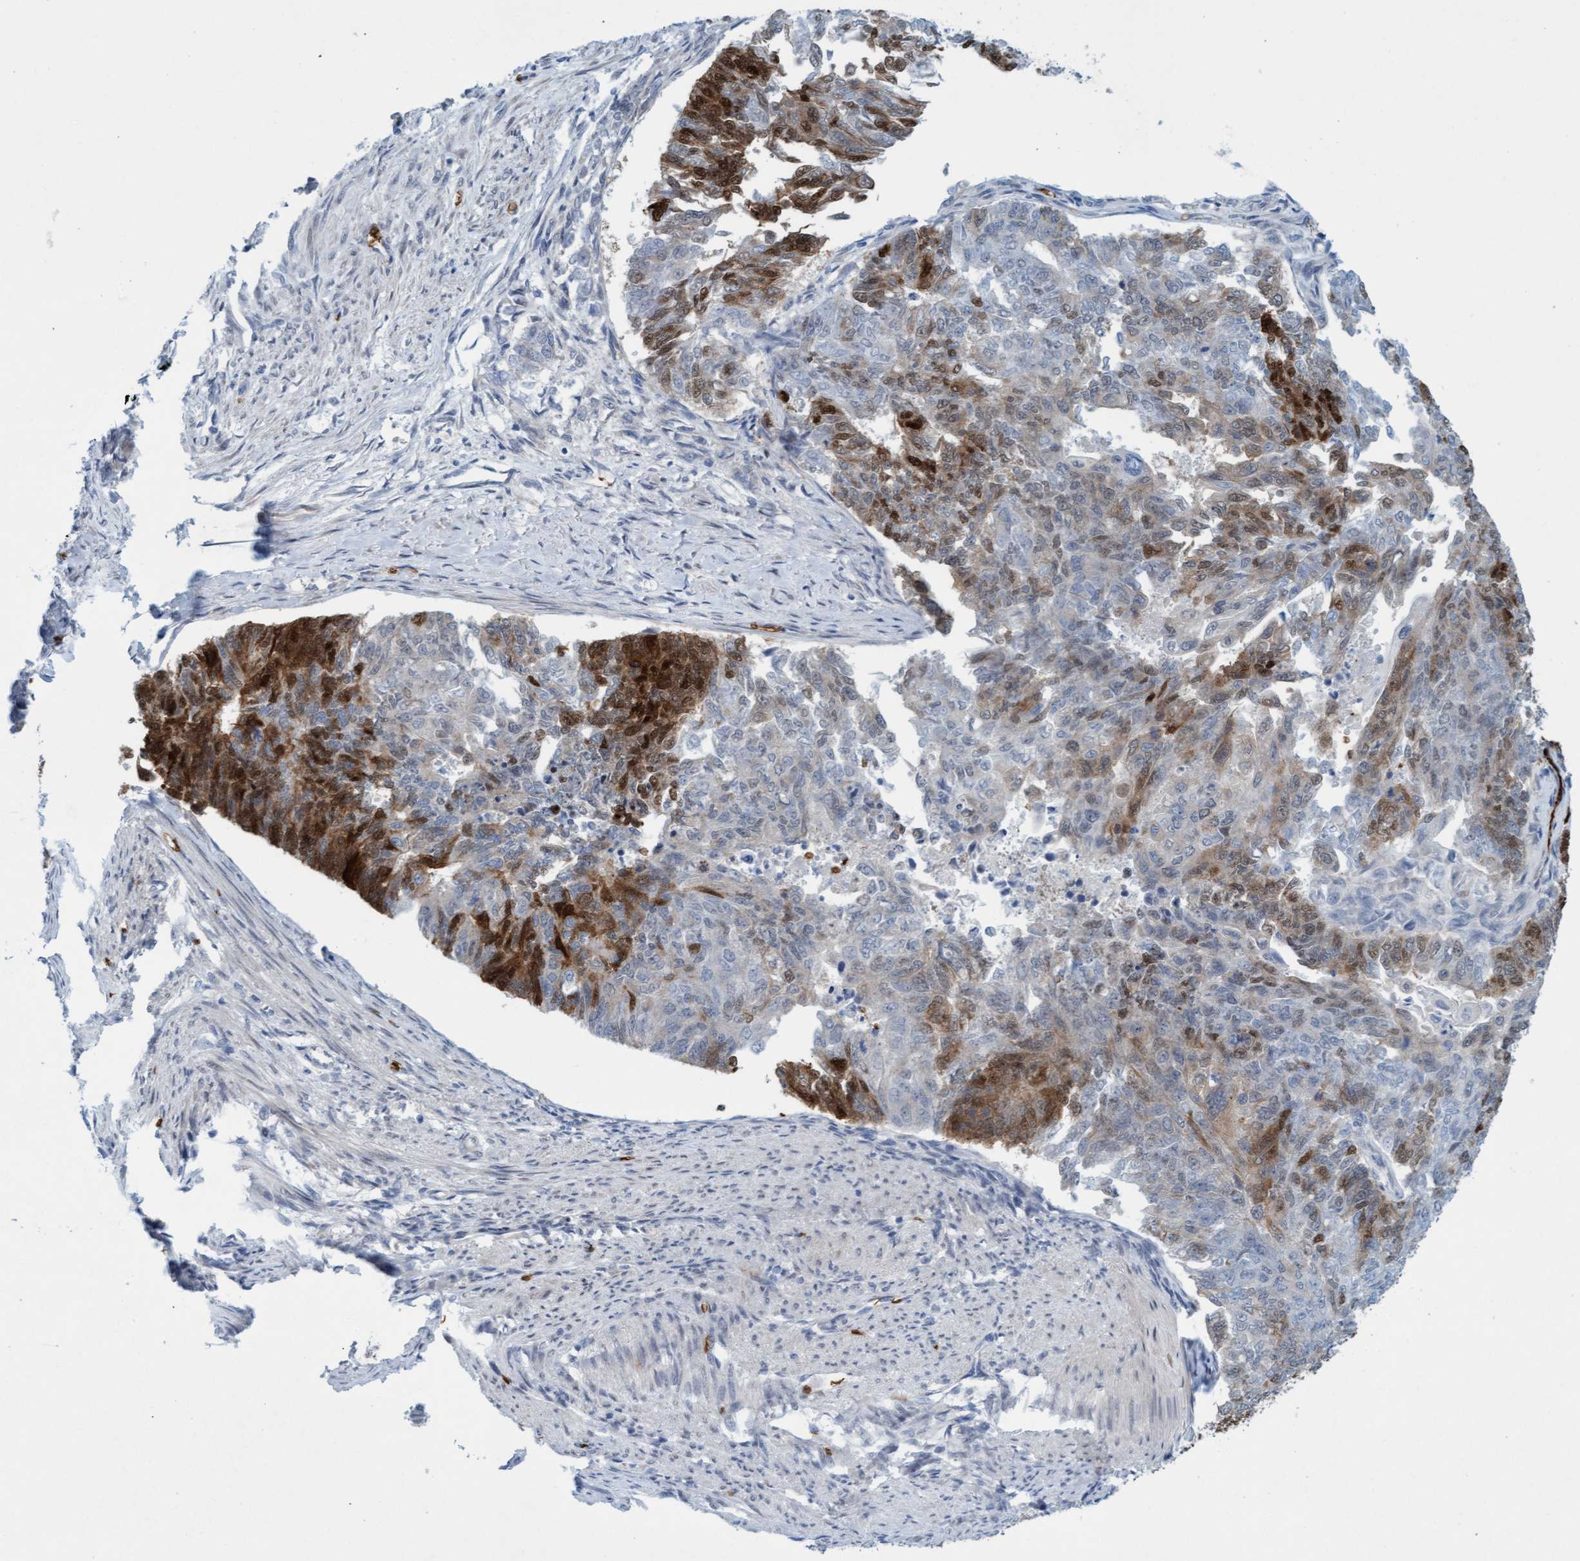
{"staining": {"intensity": "strong", "quantity": "<25%", "location": "cytoplasmic/membranous,nuclear"}, "tissue": "endometrial cancer", "cell_type": "Tumor cells", "image_type": "cancer", "snomed": [{"axis": "morphology", "description": "Adenocarcinoma, NOS"}, {"axis": "topography", "description": "Endometrium"}], "caption": "Immunohistochemistry (IHC) image of neoplastic tissue: adenocarcinoma (endometrial) stained using immunohistochemistry demonstrates medium levels of strong protein expression localized specifically in the cytoplasmic/membranous and nuclear of tumor cells, appearing as a cytoplasmic/membranous and nuclear brown color.", "gene": "SPEM2", "patient": {"sex": "female", "age": 32}}